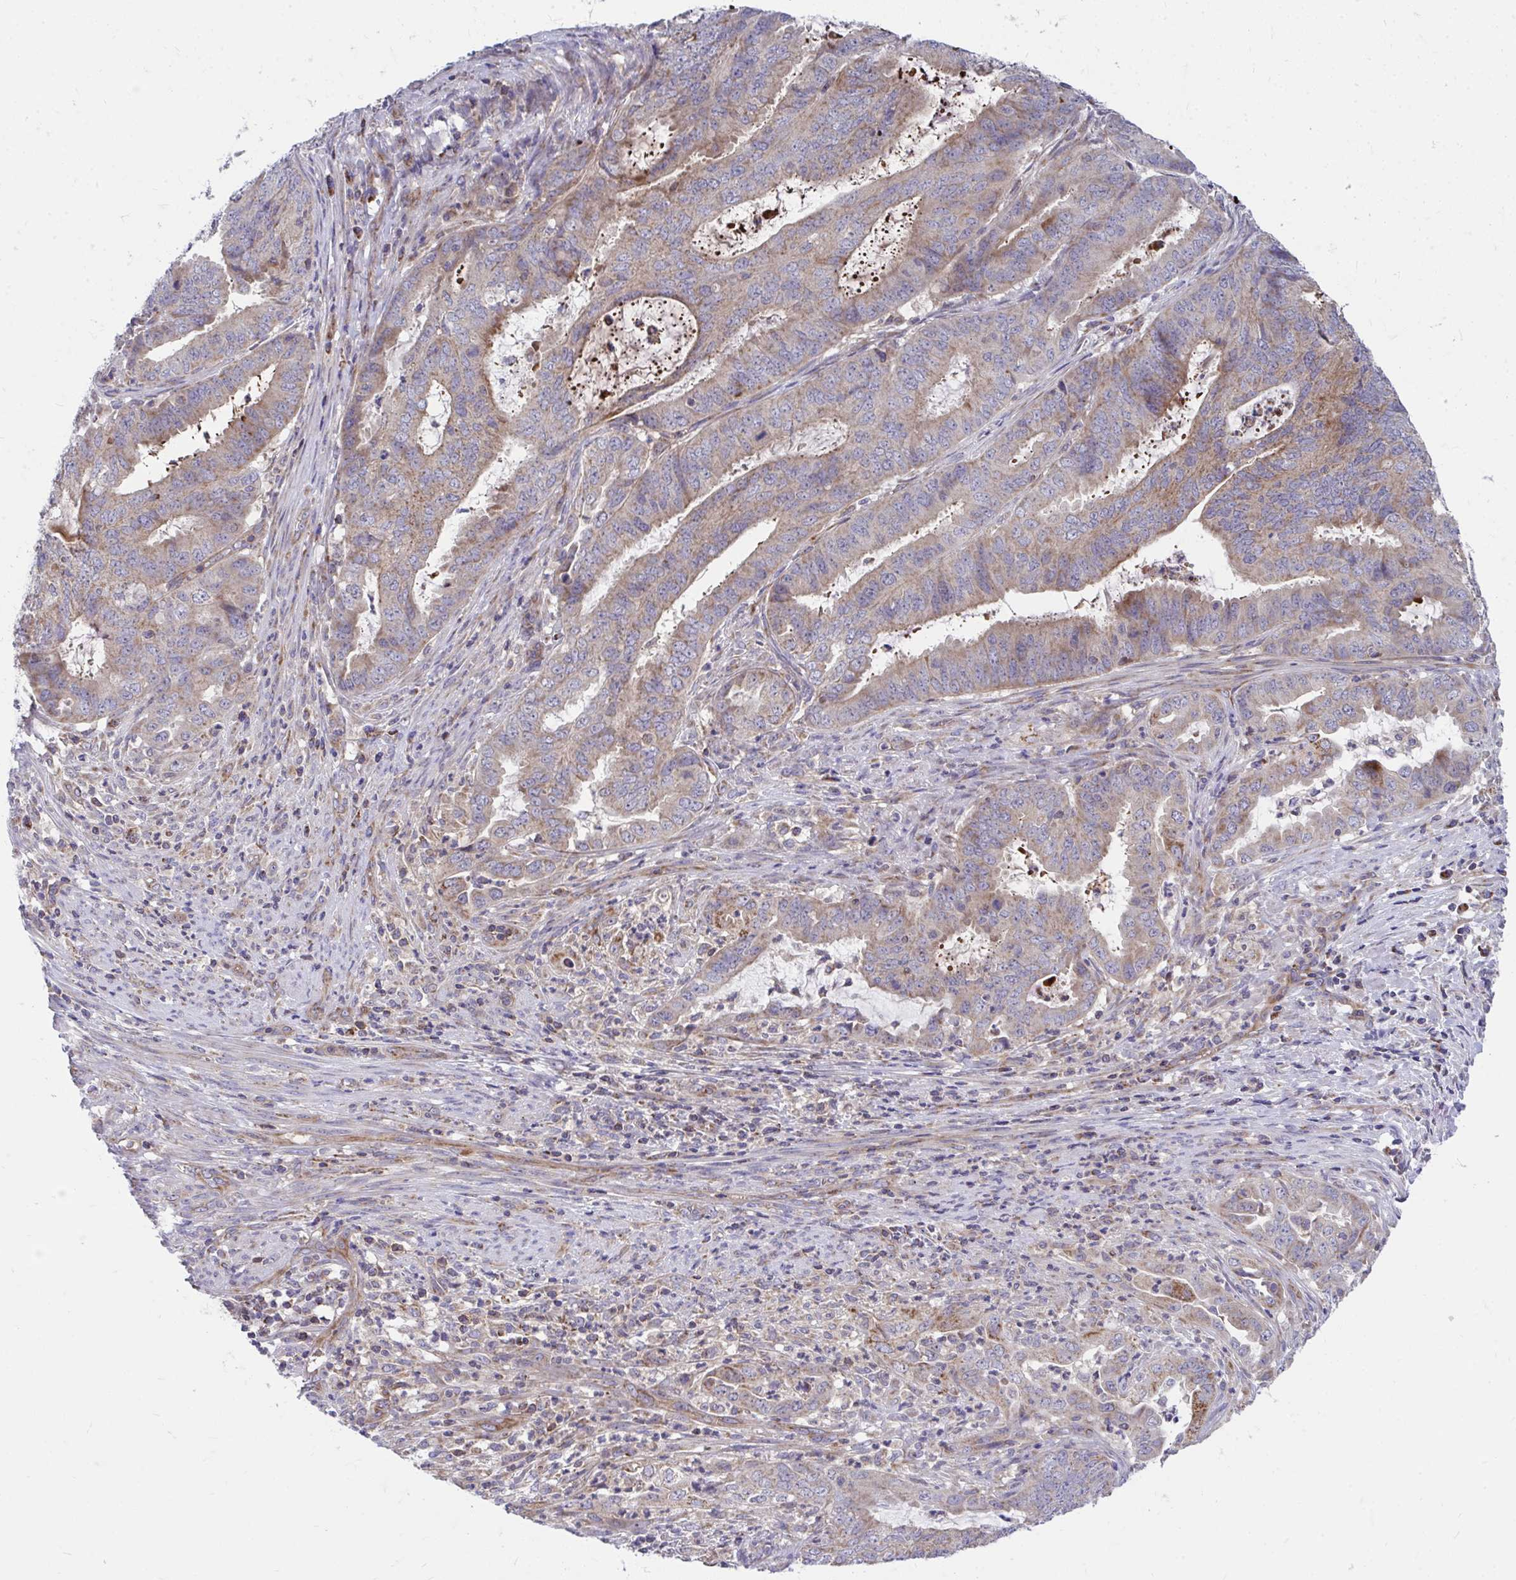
{"staining": {"intensity": "moderate", "quantity": ">75%", "location": "cytoplasmic/membranous"}, "tissue": "endometrial cancer", "cell_type": "Tumor cells", "image_type": "cancer", "snomed": [{"axis": "morphology", "description": "Adenocarcinoma, NOS"}, {"axis": "topography", "description": "Endometrium"}], "caption": "Endometrial cancer stained for a protein exhibits moderate cytoplasmic/membranous positivity in tumor cells.", "gene": "FHIP1B", "patient": {"sex": "female", "age": 51}}